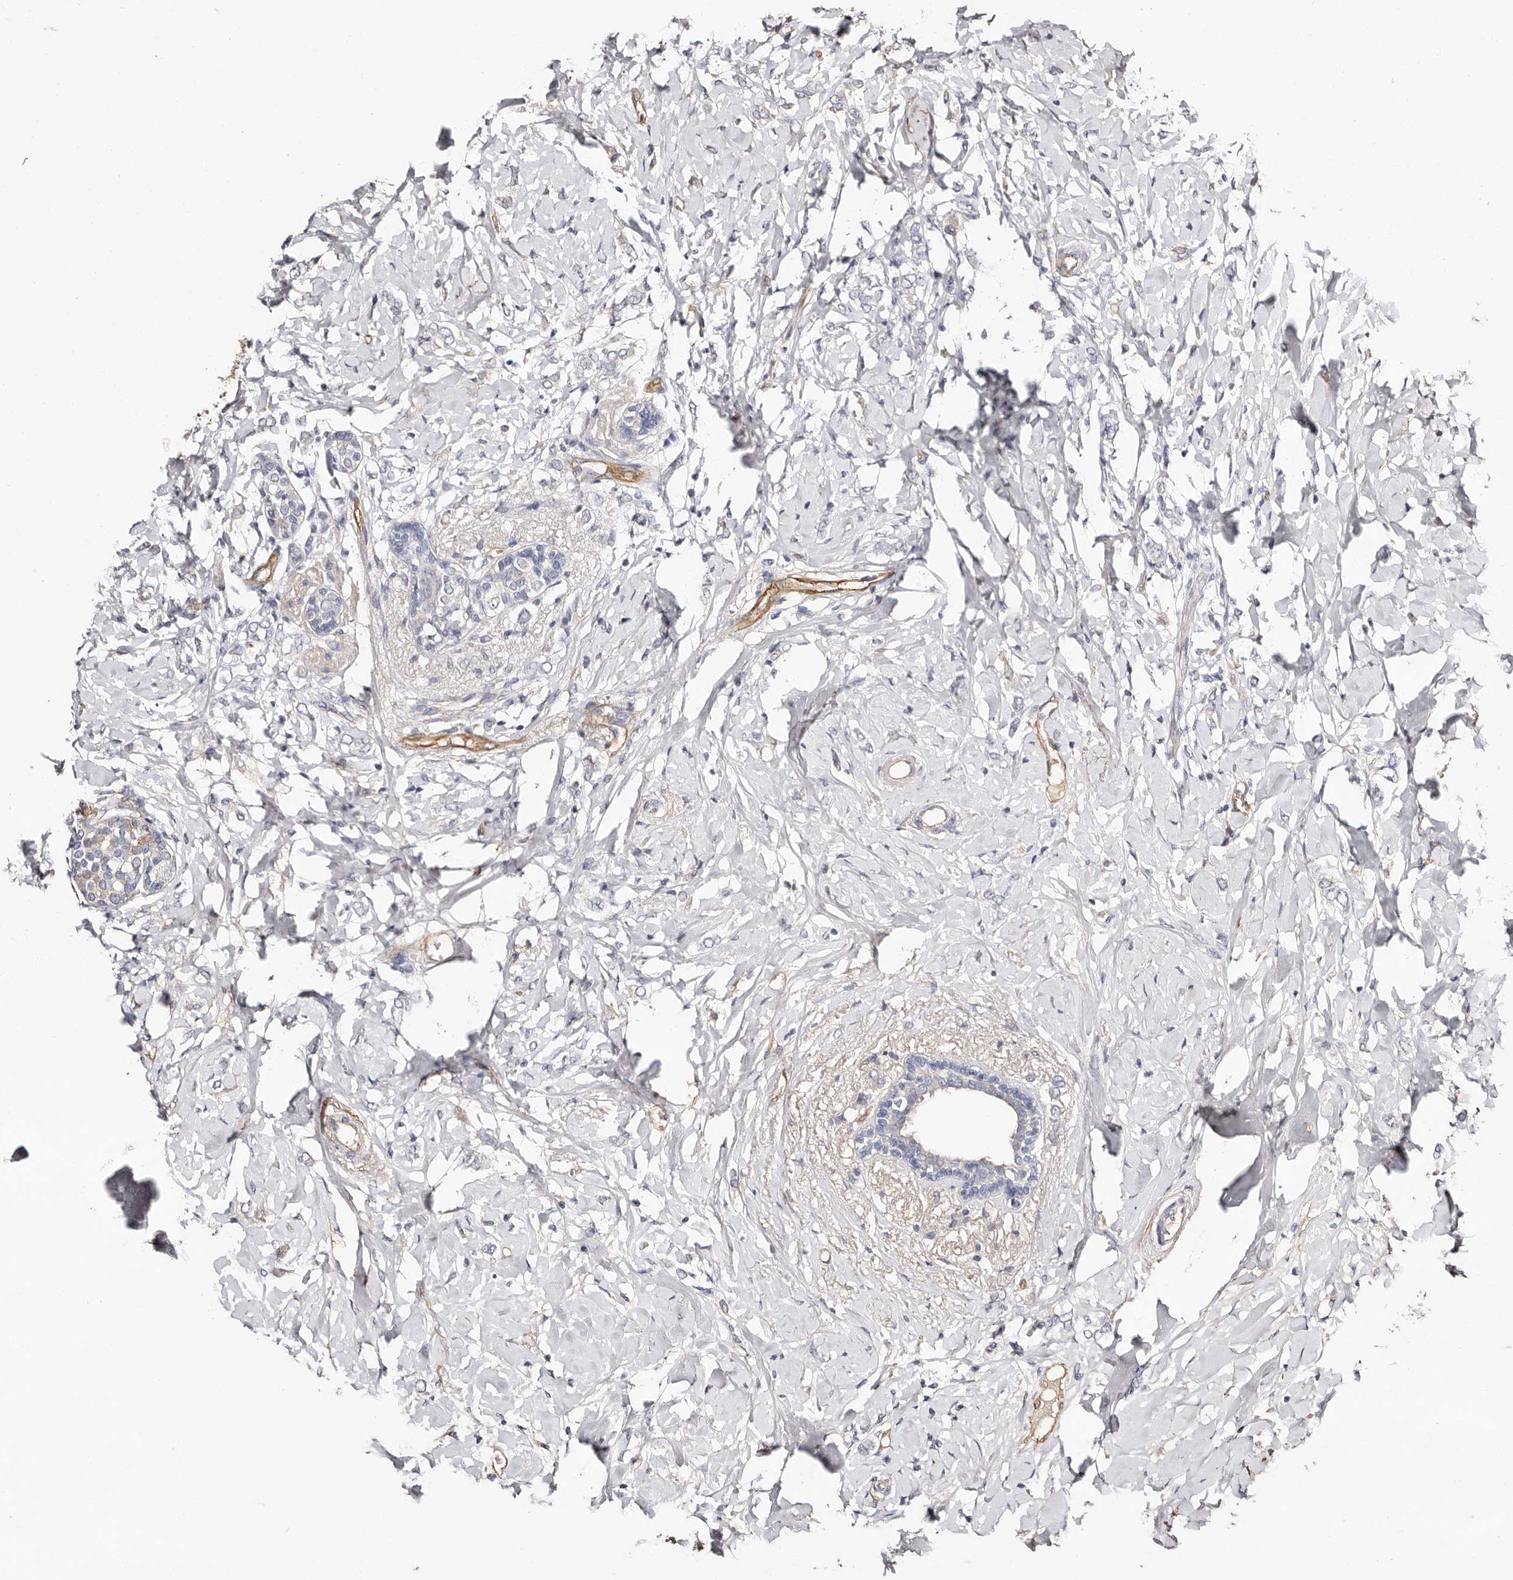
{"staining": {"intensity": "negative", "quantity": "none", "location": "none"}, "tissue": "breast cancer", "cell_type": "Tumor cells", "image_type": "cancer", "snomed": [{"axis": "morphology", "description": "Normal tissue, NOS"}, {"axis": "morphology", "description": "Lobular carcinoma"}, {"axis": "topography", "description": "Breast"}], "caption": "There is no significant expression in tumor cells of breast cancer. (Stains: DAB (3,3'-diaminobenzidine) IHC with hematoxylin counter stain, Microscopy: brightfield microscopy at high magnification).", "gene": "TGM2", "patient": {"sex": "female", "age": 47}}